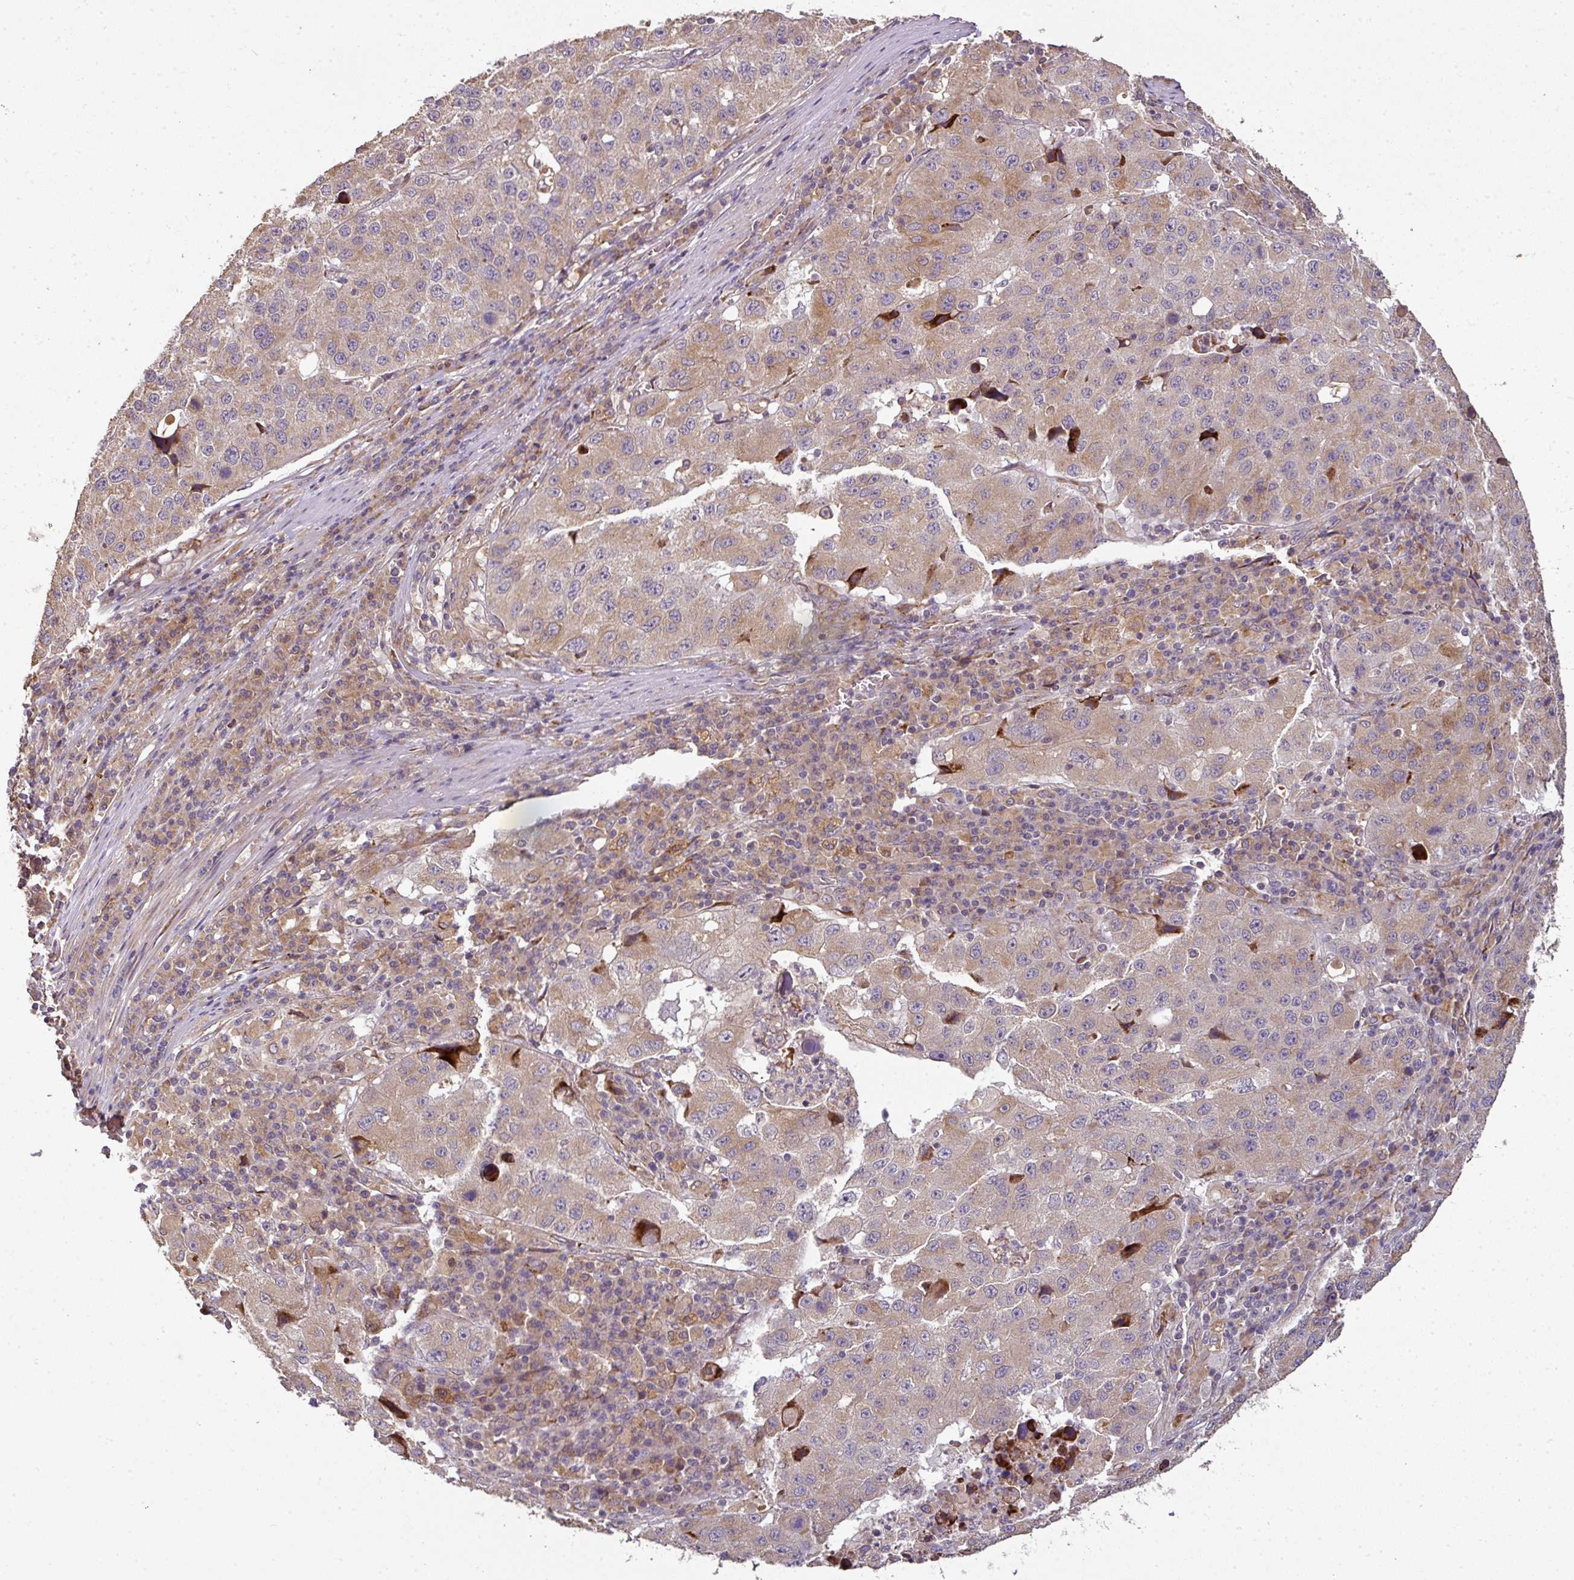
{"staining": {"intensity": "weak", "quantity": "25%-75%", "location": "cytoplasmic/membranous"}, "tissue": "stomach cancer", "cell_type": "Tumor cells", "image_type": "cancer", "snomed": [{"axis": "morphology", "description": "Adenocarcinoma, NOS"}, {"axis": "topography", "description": "Stomach"}], "caption": "DAB (3,3'-diaminobenzidine) immunohistochemical staining of stomach adenocarcinoma exhibits weak cytoplasmic/membranous protein expression in approximately 25%-75% of tumor cells. (IHC, brightfield microscopy, high magnification).", "gene": "SPCS3", "patient": {"sex": "male", "age": 71}}